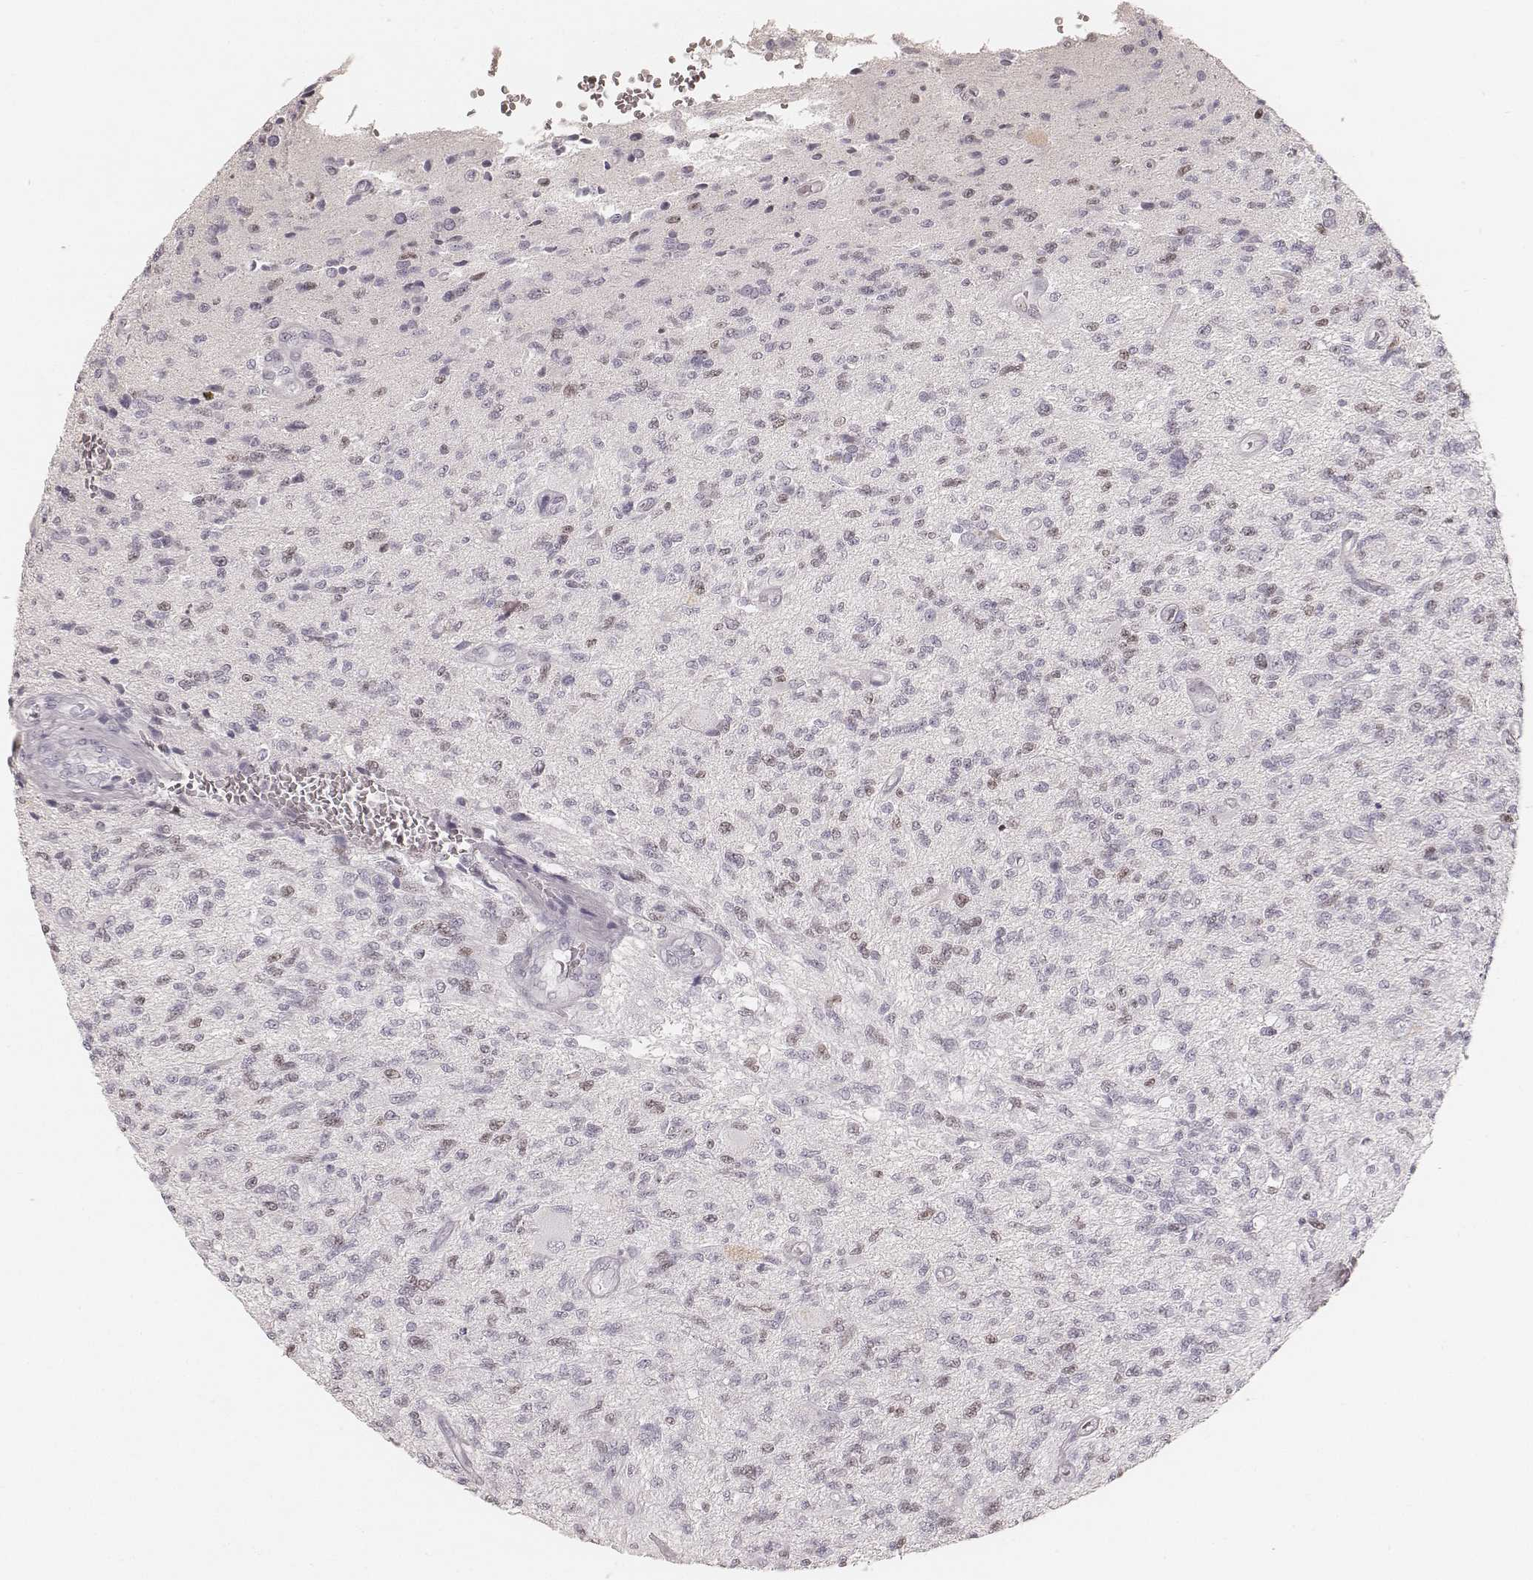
{"staining": {"intensity": "negative", "quantity": "none", "location": "none"}, "tissue": "glioma", "cell_type": "Tumor cells", "image_type": "cancer", "snomed": [{"axis": "morphology", "description": "Glioma, malignant, High grade"}, {"axis": "topography", "description": "Brain"}], "caption": "Immunohistochemistry (IHC) histopathology image of human malignant high-grade glioma stained for a protein (brown), which exhibits no positivity in tumor cells.", "gene": "TEX37", "patient": {"sex": "male", "age": 56}}